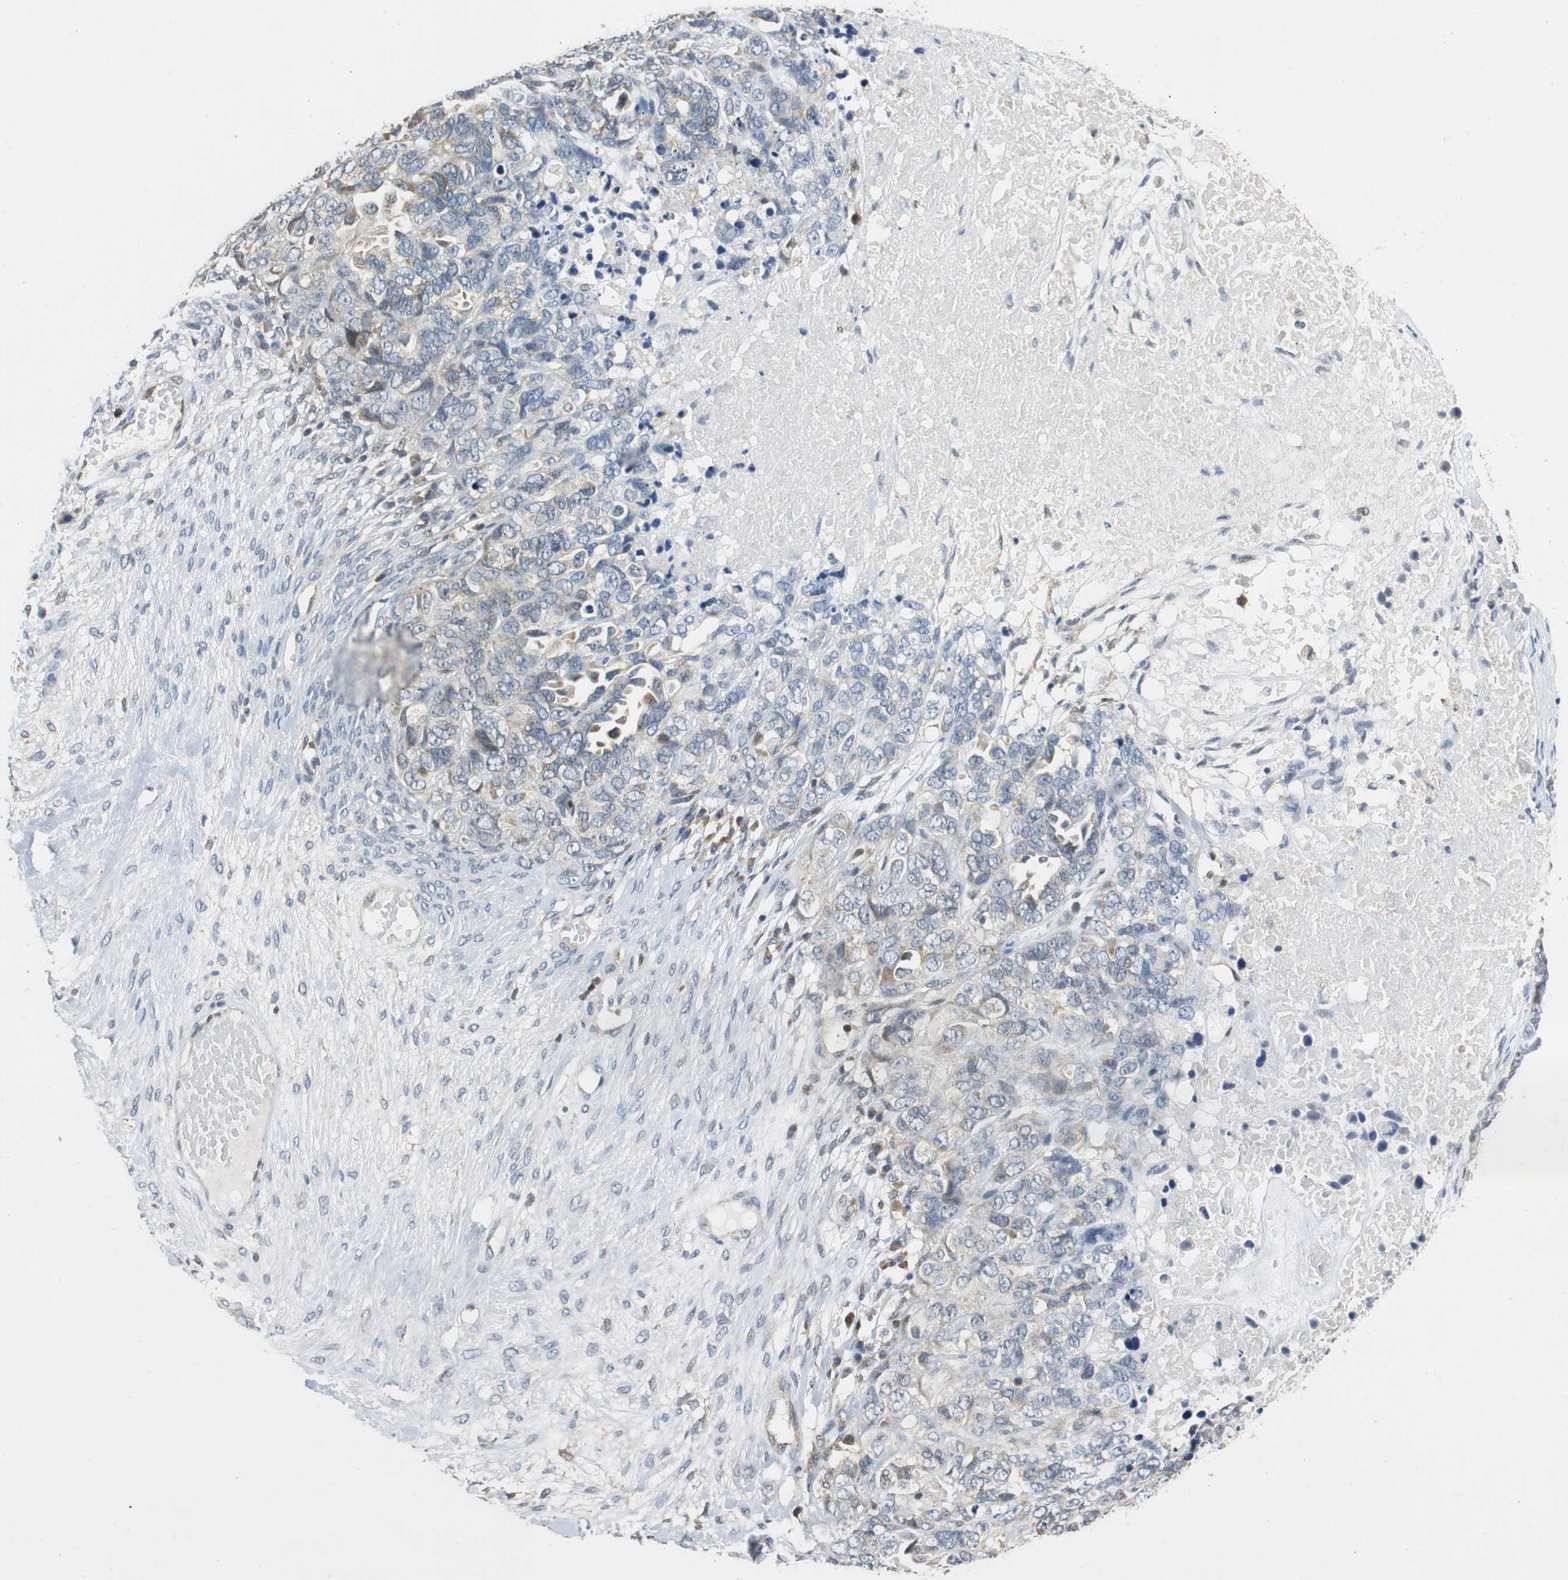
{"staining": {"intensity": "weak", "quantity": "<25%", "location": "cytoplasmic/membranous"}, "tissue": "ovarian cancer", "cell_type": "Tumor cells", "image_type": "cancer", "snomed": [{"axis": "morphology", "description": "Cystadenocarcinoma, serous, NOS"}, {"axis": "topography", "description": "Ovary"}], "caption": "The histopathology image shows no significant positivity in tumor cells of ovarian serous cystadenocarcinoma. (Stains: DAB immunohistochemistry with hematoxylin counter stain, Microscopy: brightfield microscopy at high magnification).", "gene": "GSDMD", "patient": {"sex": "female", "age": 82}}